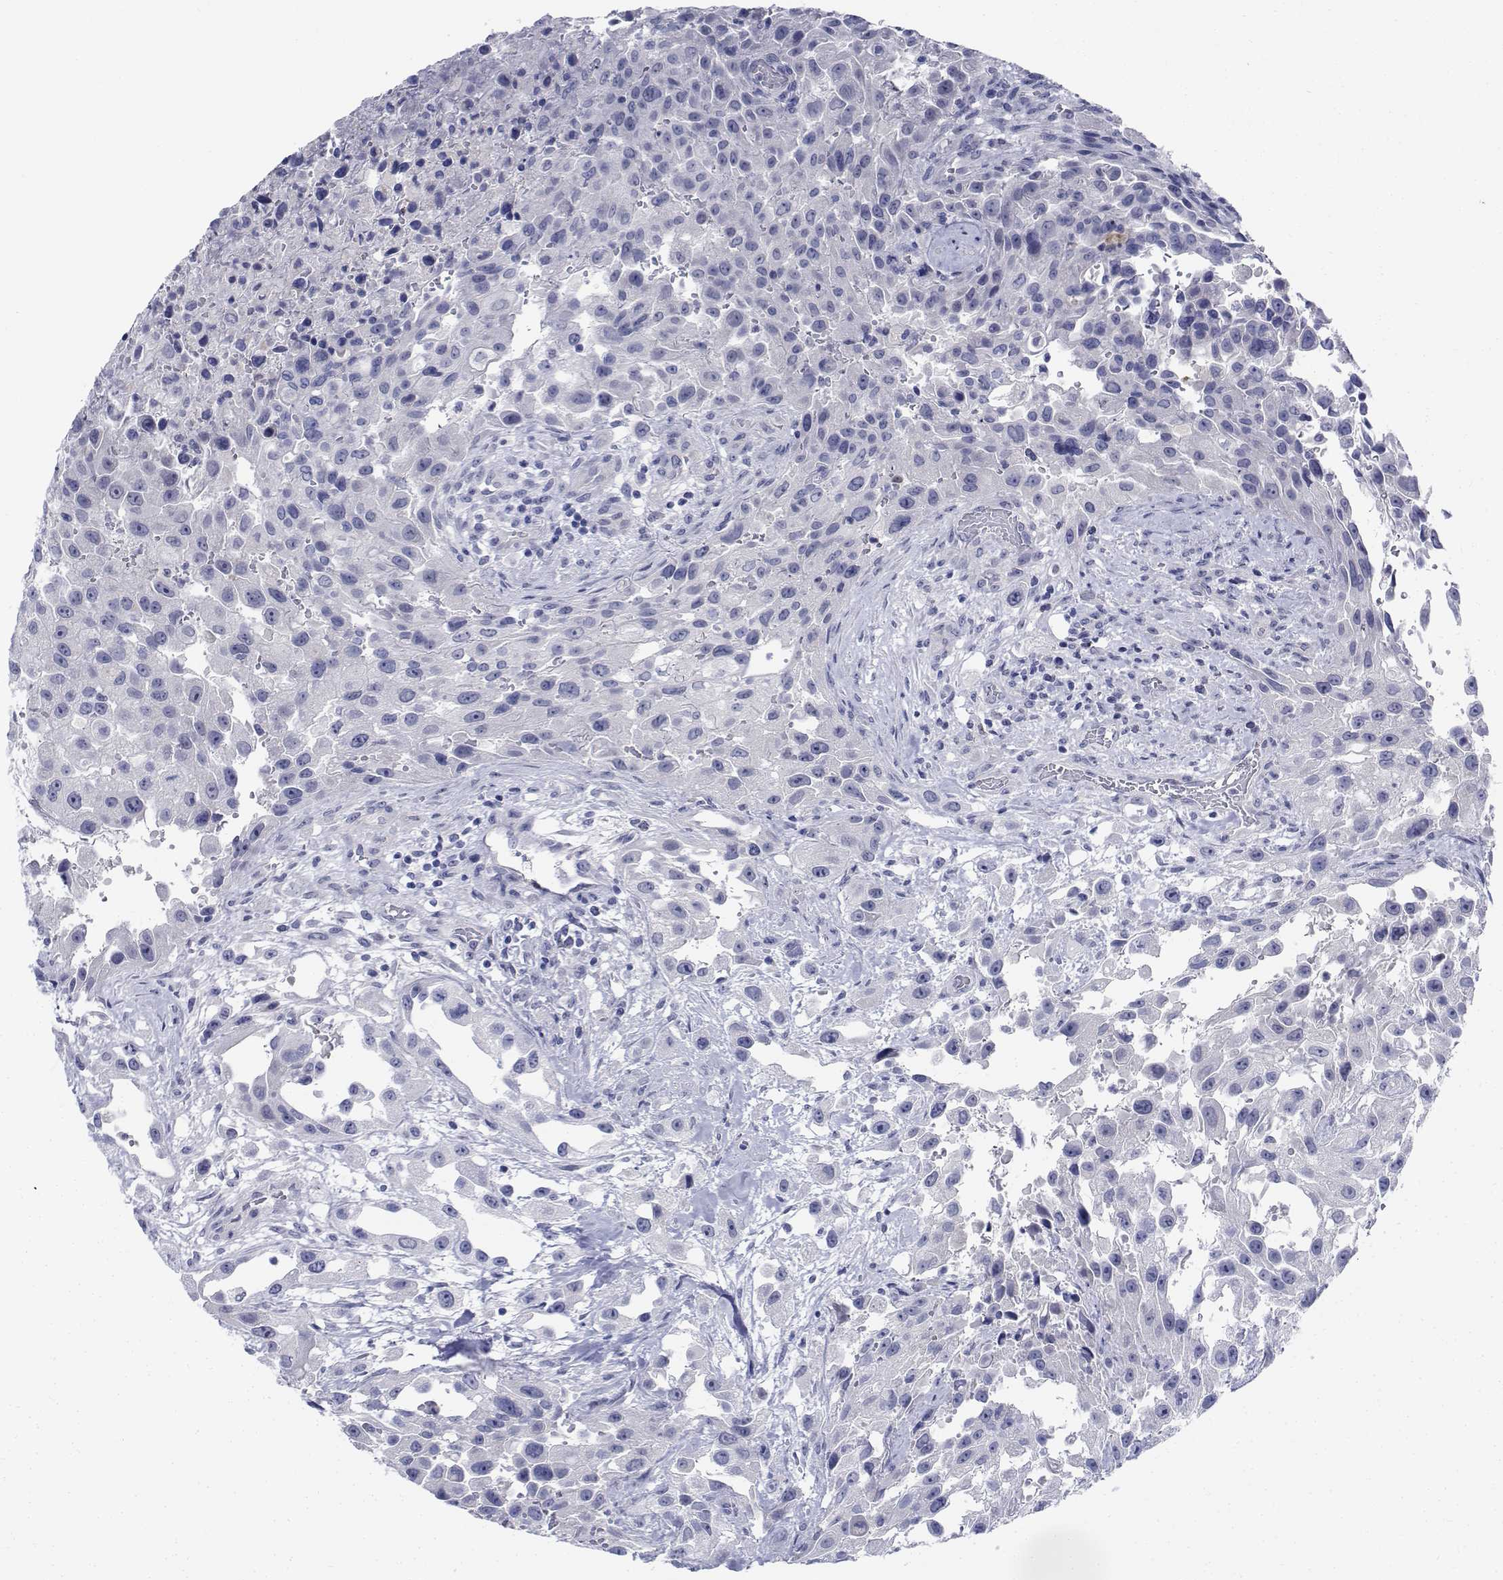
{"staining": {"intensity": "negative", "quantity": "none", "location": "none"}, "tissue": "urothelial cancer", "cell_type": "Tumor cells", "image_type": "cancer", "snomed": [{"axis": "morphology", "description": "Urothelial carcinoma, High grade"}, {"axis": "topography", "description": "Urinary bladder"}], "caption": "Immunohistochemical staining of human high-grade urothelial carcinoma displays no significant expression in tumor cells.", "gene": "PLXNA4", "patient": {"sex": "male", "age": 79}}